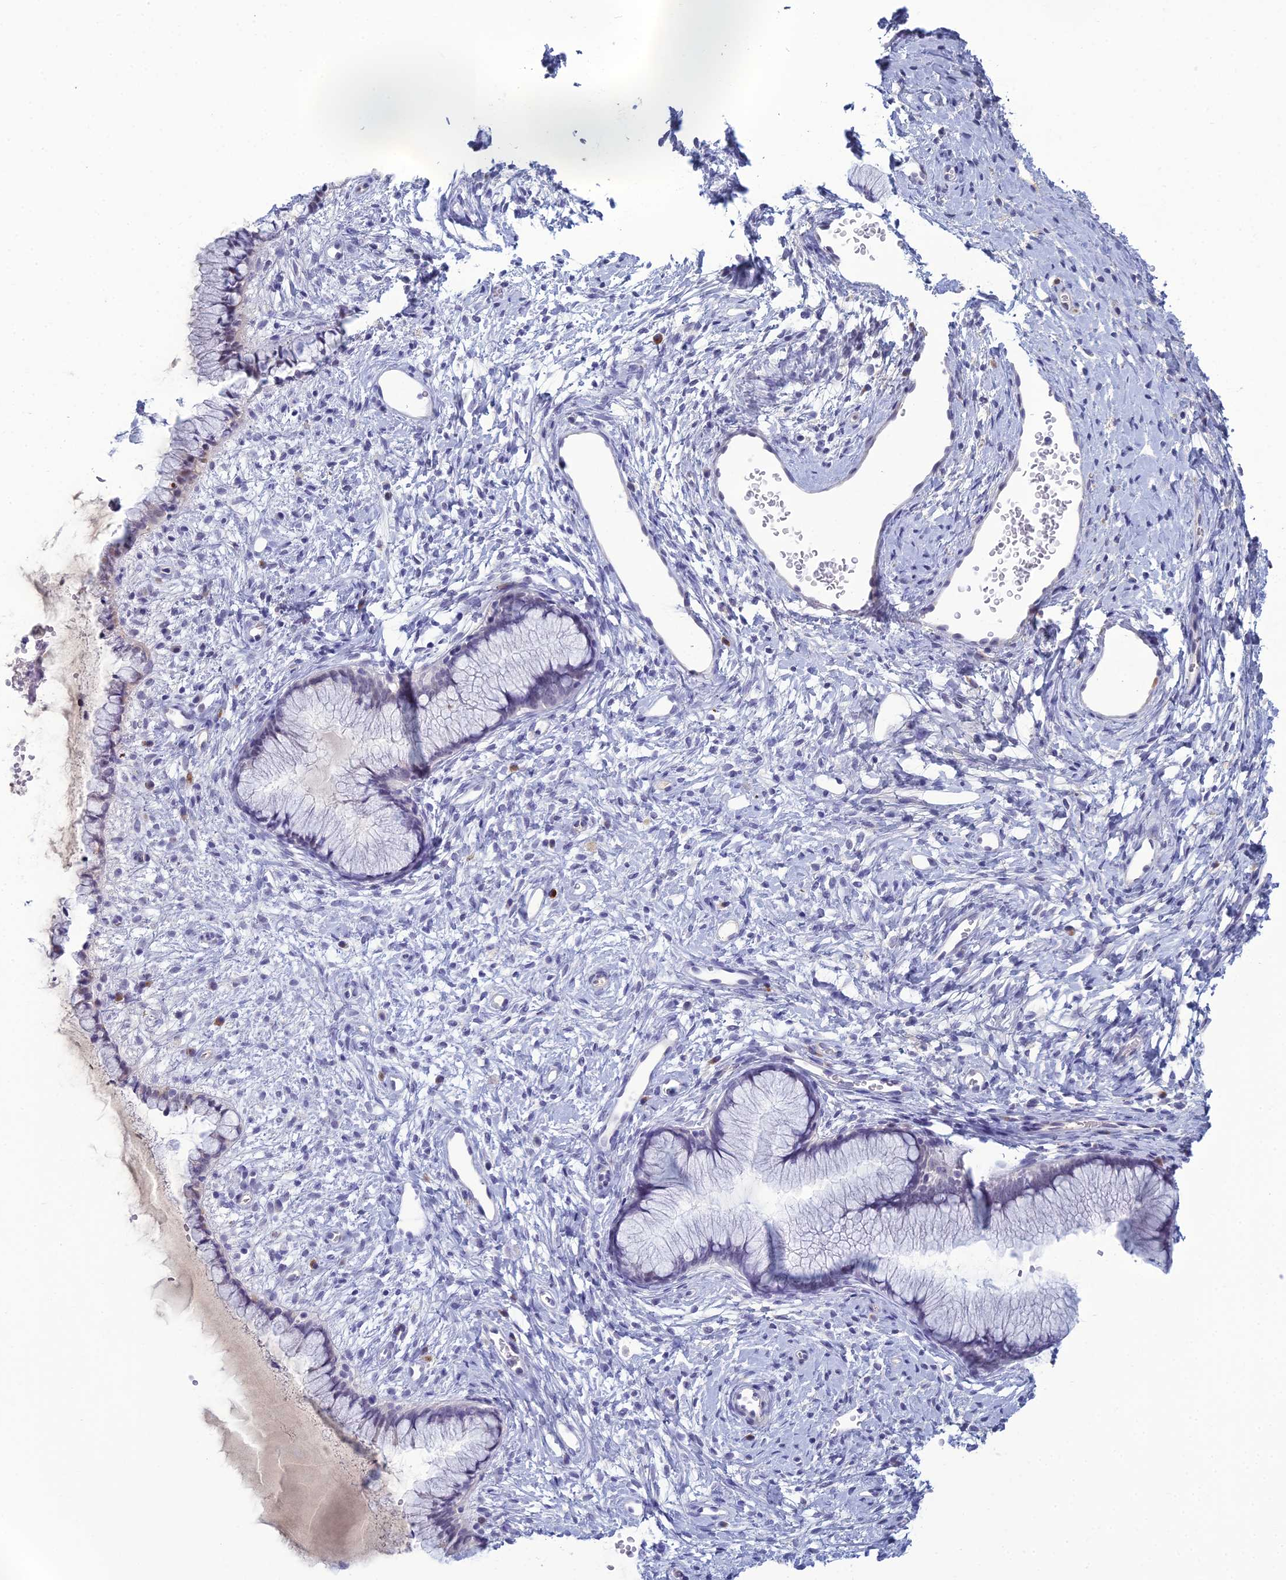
{"staining": {"intensity": "negative", "quantity": "none", "location": "none"}, "tissue": "cervix", "cell_type": "Glandular cells", "image_type": "normal", "snomed": [{"axis": "morphology", "description": "Normal tissue, NOS"}, {"axis": "topography", "description": "Cervix"}], "caption": "High power microscopy histopathology image of an immunohistochemistry micrograph of unremarkable cervix, revealing no significant expression in glandular cells.", "gene": "MUC13", "patient": {"sex": "female", "age": 42}}